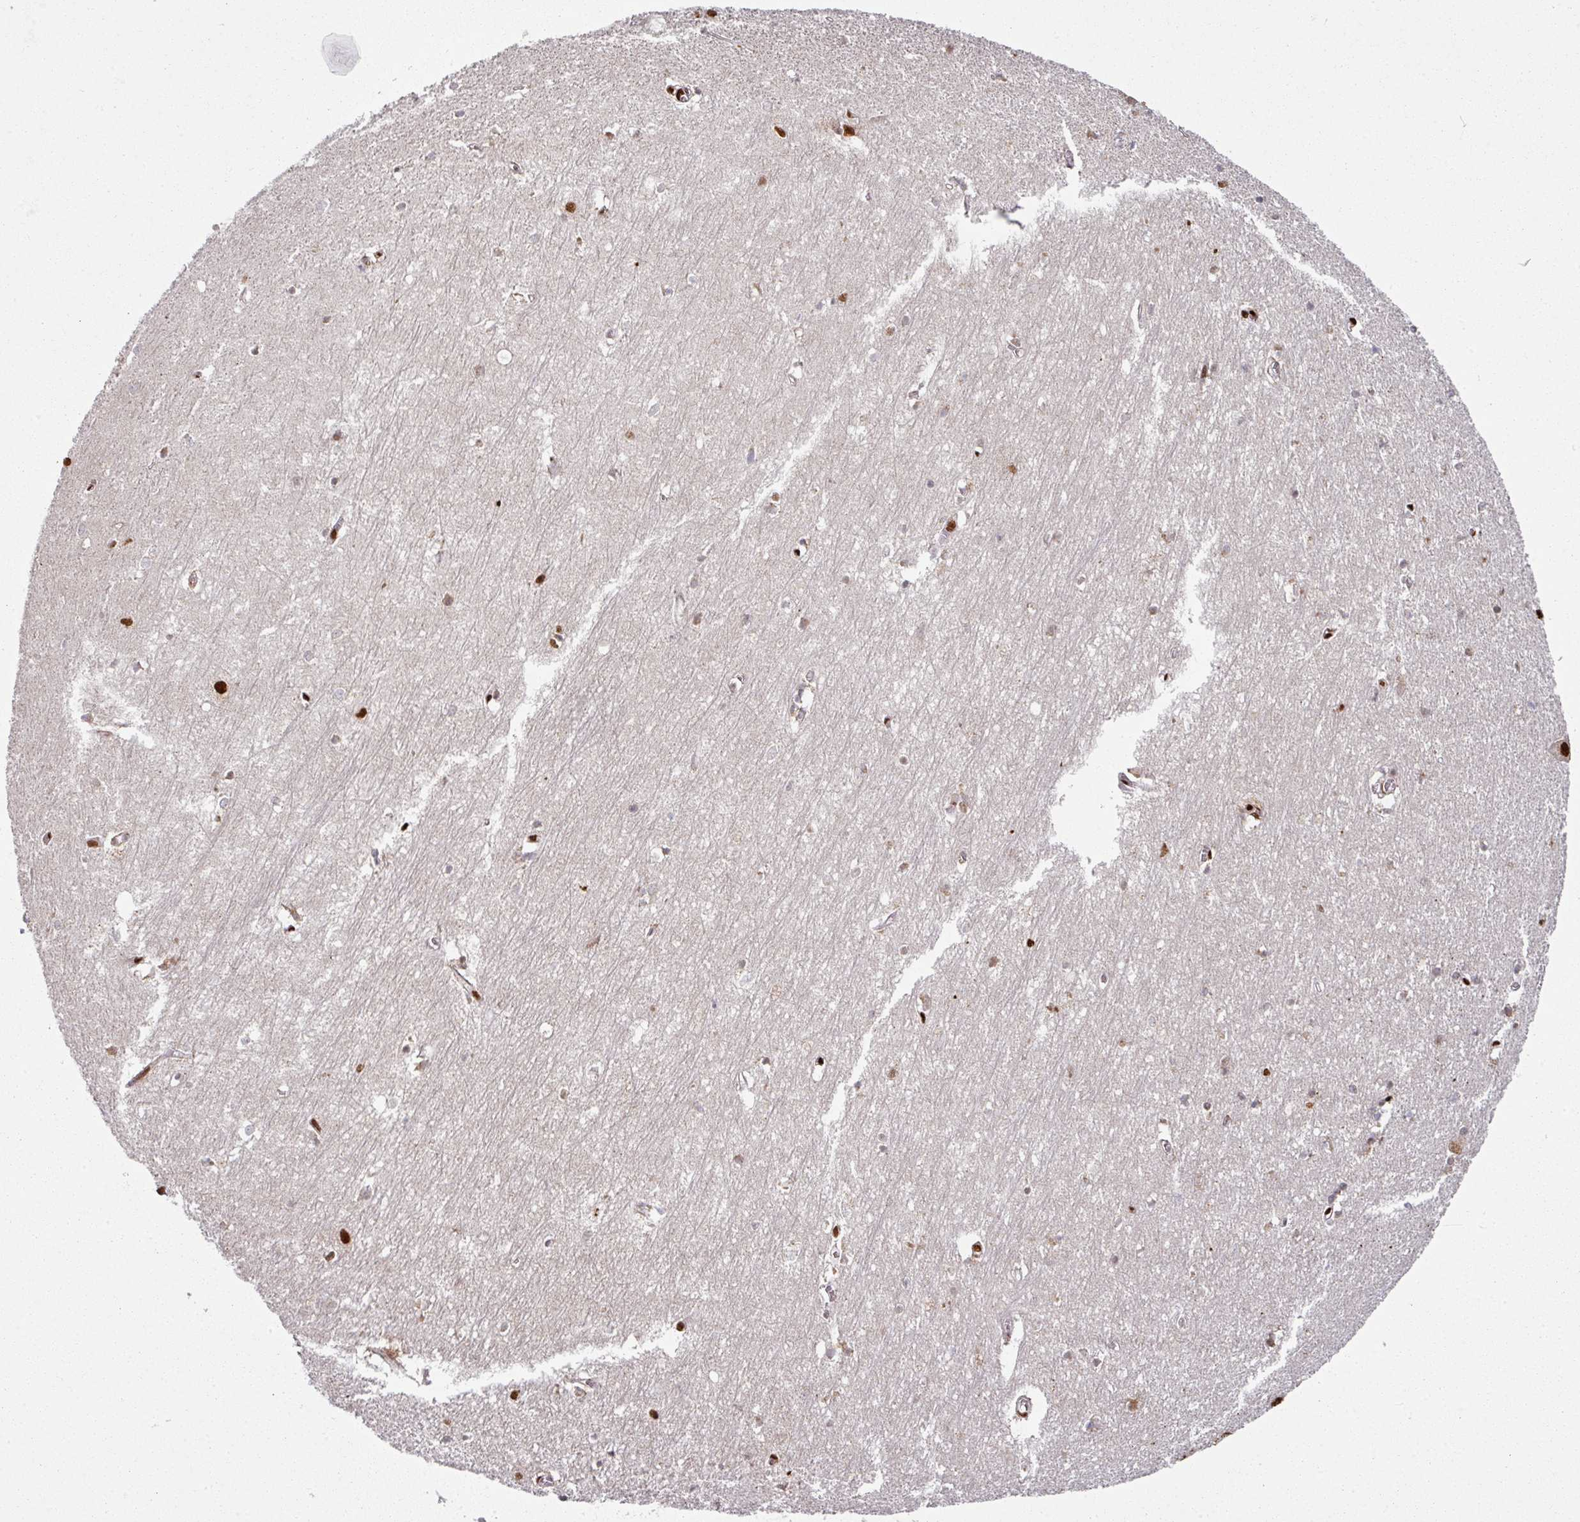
{"staining": {"intensity": "strong", "quantity": "25%-75%", "location": "nuclear"}, "tissue": "hippocampus", "cell_type": "Glial cells", "image_type": "normal", "snomed": [{"axis": "morphology", "description": "Normal tissue, NOS"}, {"axis": "topography", "description": "Hippocampus"}], "caption": "DAB (3,3'-diaminobenzidine) immunohistochemical staining of unremarkable hippocampus demonstrates strong nuclear protein positivity in approximately 25%-75% of glial cells. (Stains: DAB in brown, nuclei in blue, Microscopy: brightfield microscopy at high magnification).", "gene": "SIK3", "patient": {"sex": "female", "age": 64}}